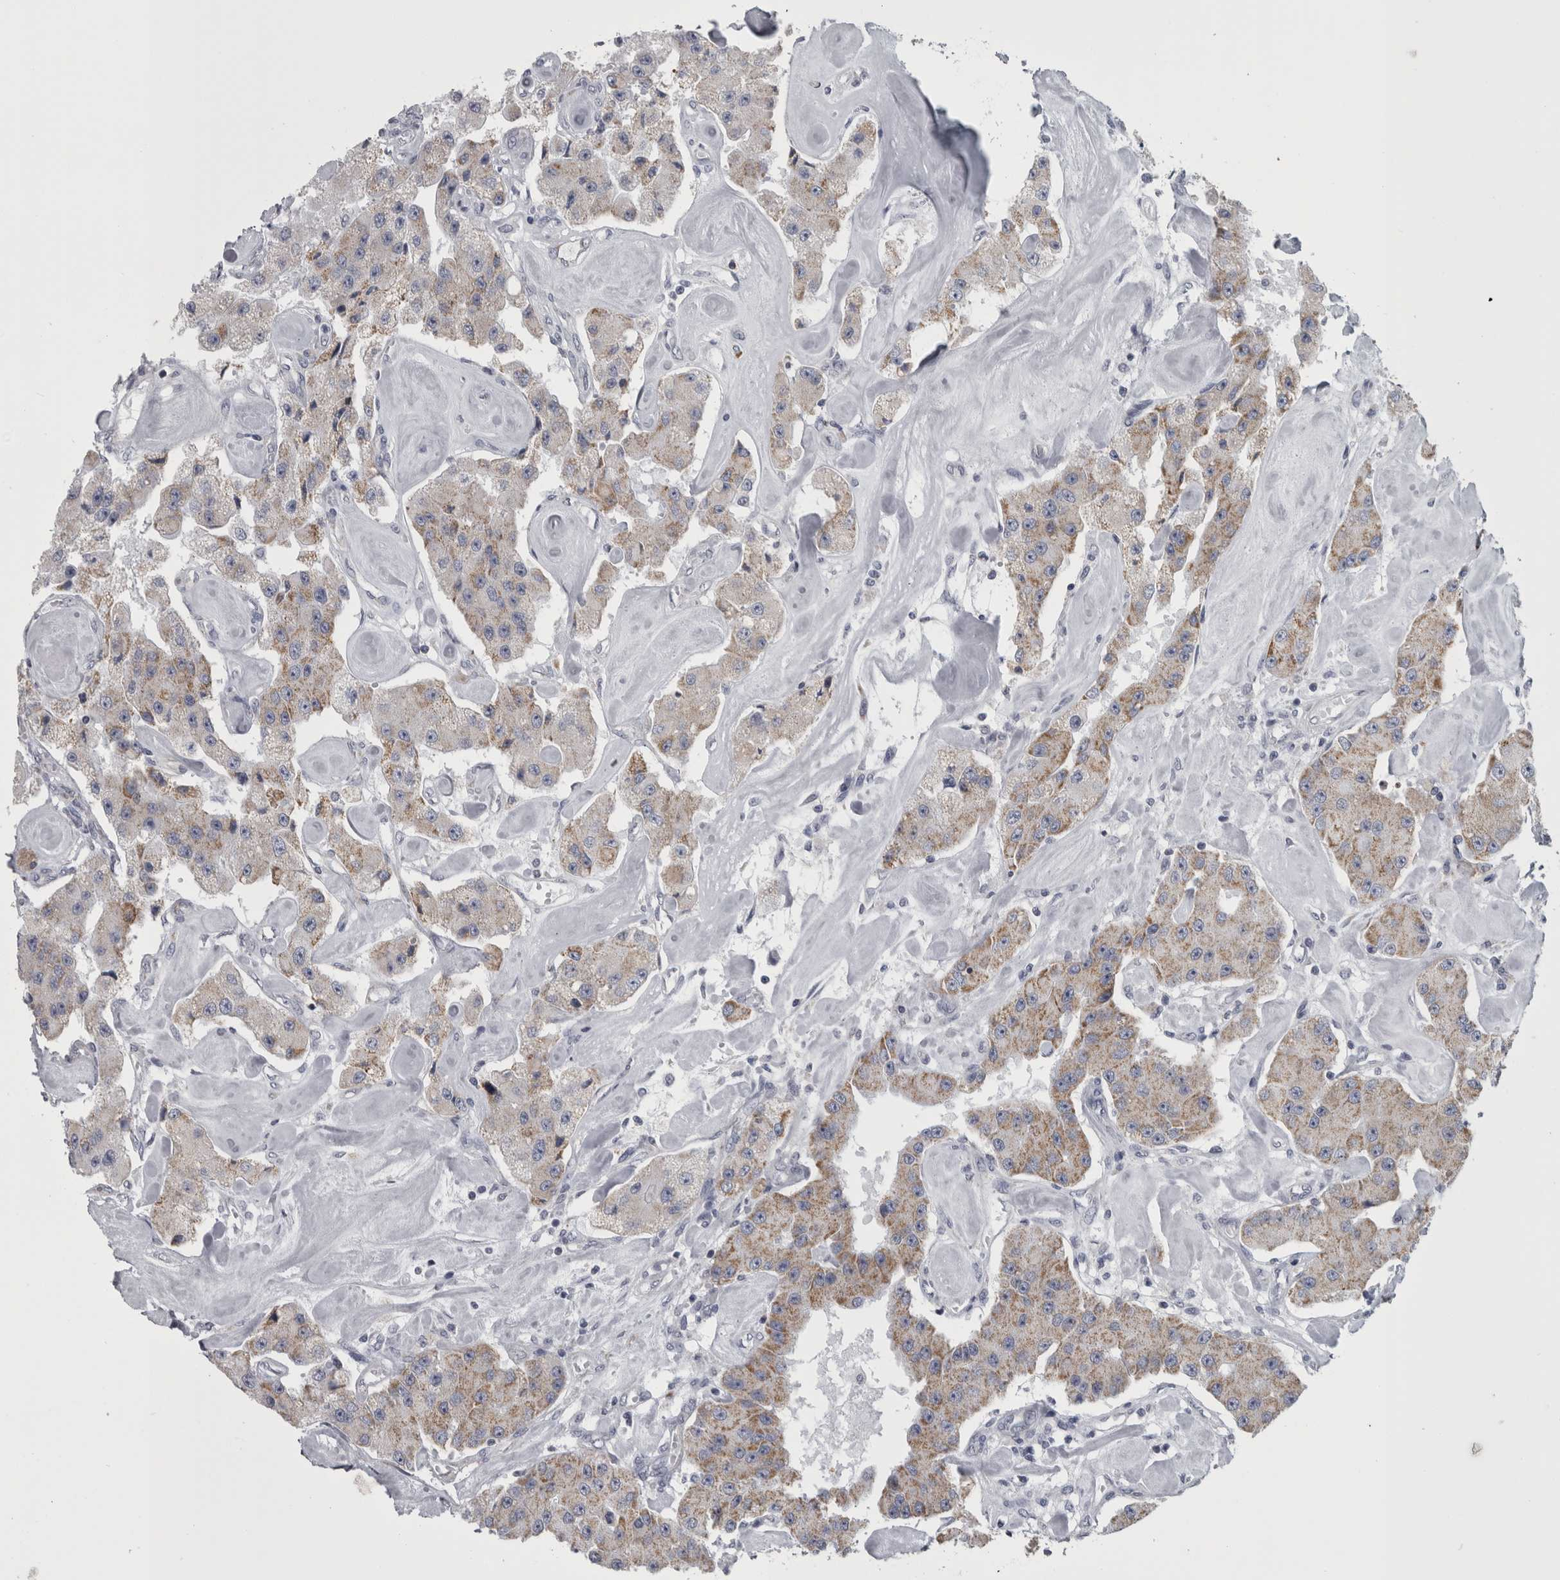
{"staining": {"intensity": "weak", "quantity": ">75%", "location": "cytoplasmic/membranous"}, "tissue": "carcinoid", "cell_type": "Tumor cells", "image_type": "cancer", "snomed": [{"axis": "morphology", "description": "Carcinoid, malignant, NOS"}, {"axis": "topography", "description": "Pancreas"}], "caption": "An immunohistochemistry (IHC) micrograph of neoplastic tissue is shown. Protein staining in brown shows weak cytoplasmic/membranous positivity in carcinoid (malignant) within tumor cells.", "gene": "DBT", "patient": {"sex": "male", "age": 41}}